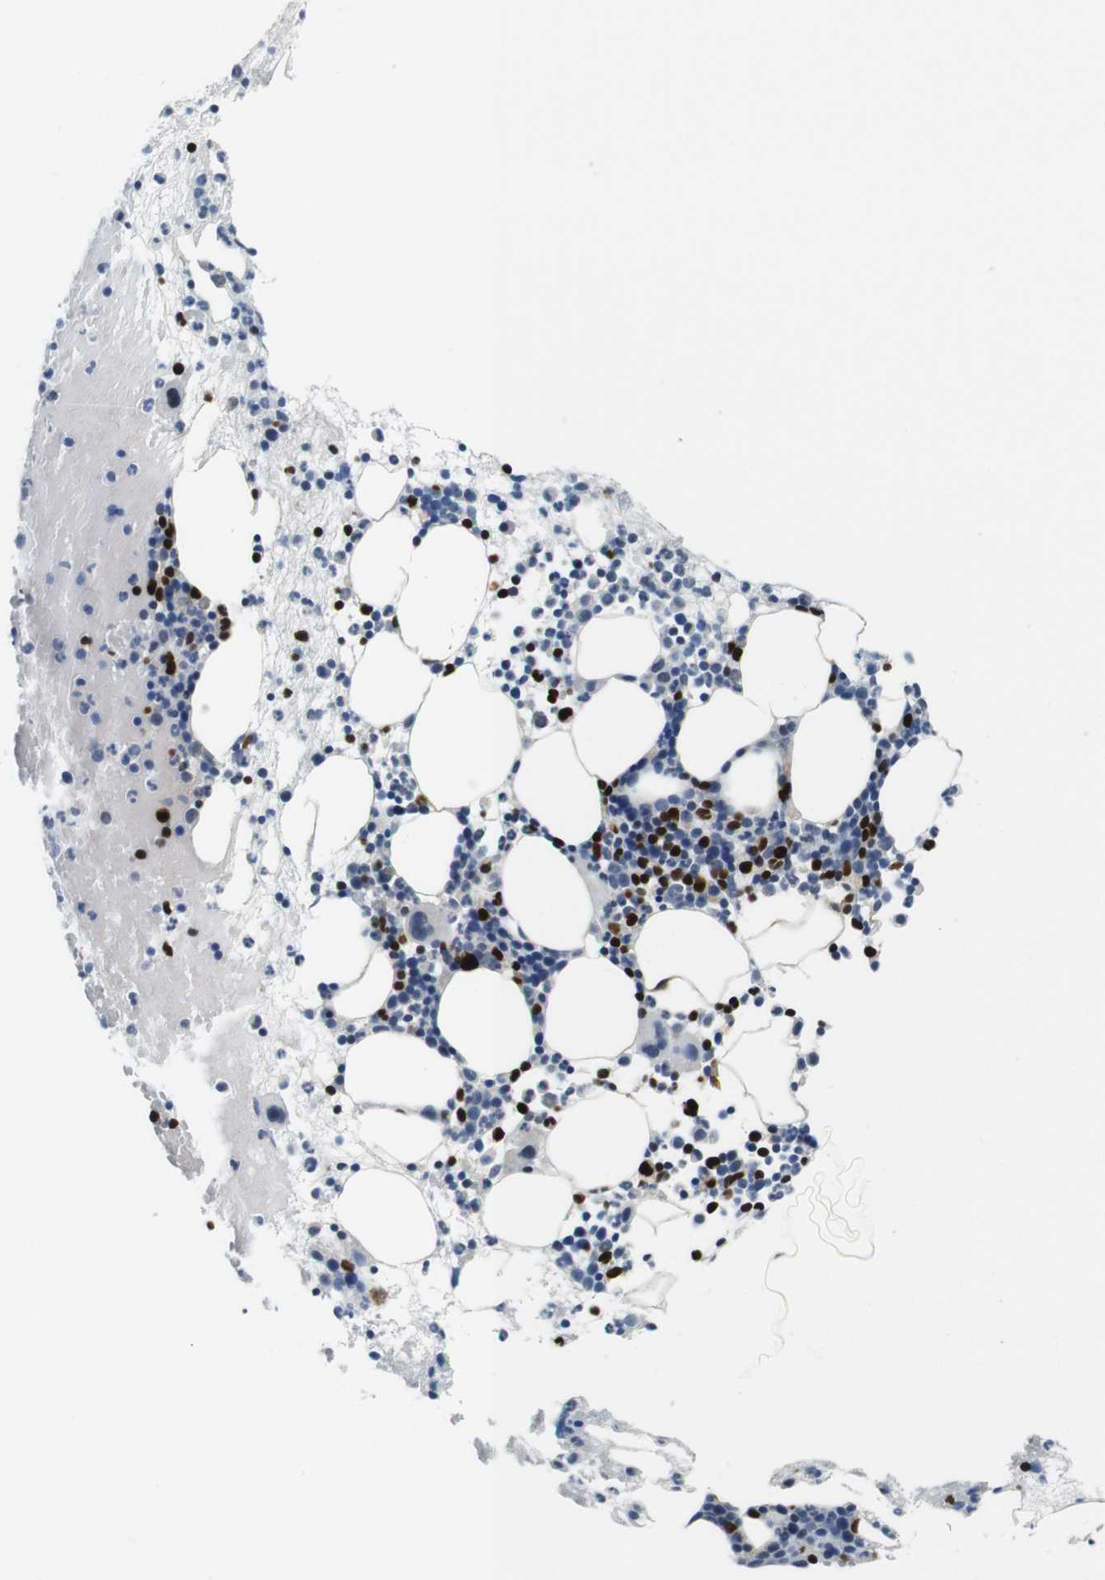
{"staining": {"intensity": "strong", "quantity": "<25%", "location": "nuclear"}, "tissue": "bone marrow", "cell_type": "Hematopoietic cells", "image_type": "normal", "snomed": [{"axis": "morphology", "description": "Normal tissue, NOS"}, {"axis": "morphology", "description": "Inflammation, NOS"}, {"axis": "topography", "description": "Bone marrow"}], "caption": "Hematopoietic cells display strong nuclear staining in about <25% of cells in benign bone marrow.", "gene": "IRF8", "patient": {"sex": "female", "age": 79}}